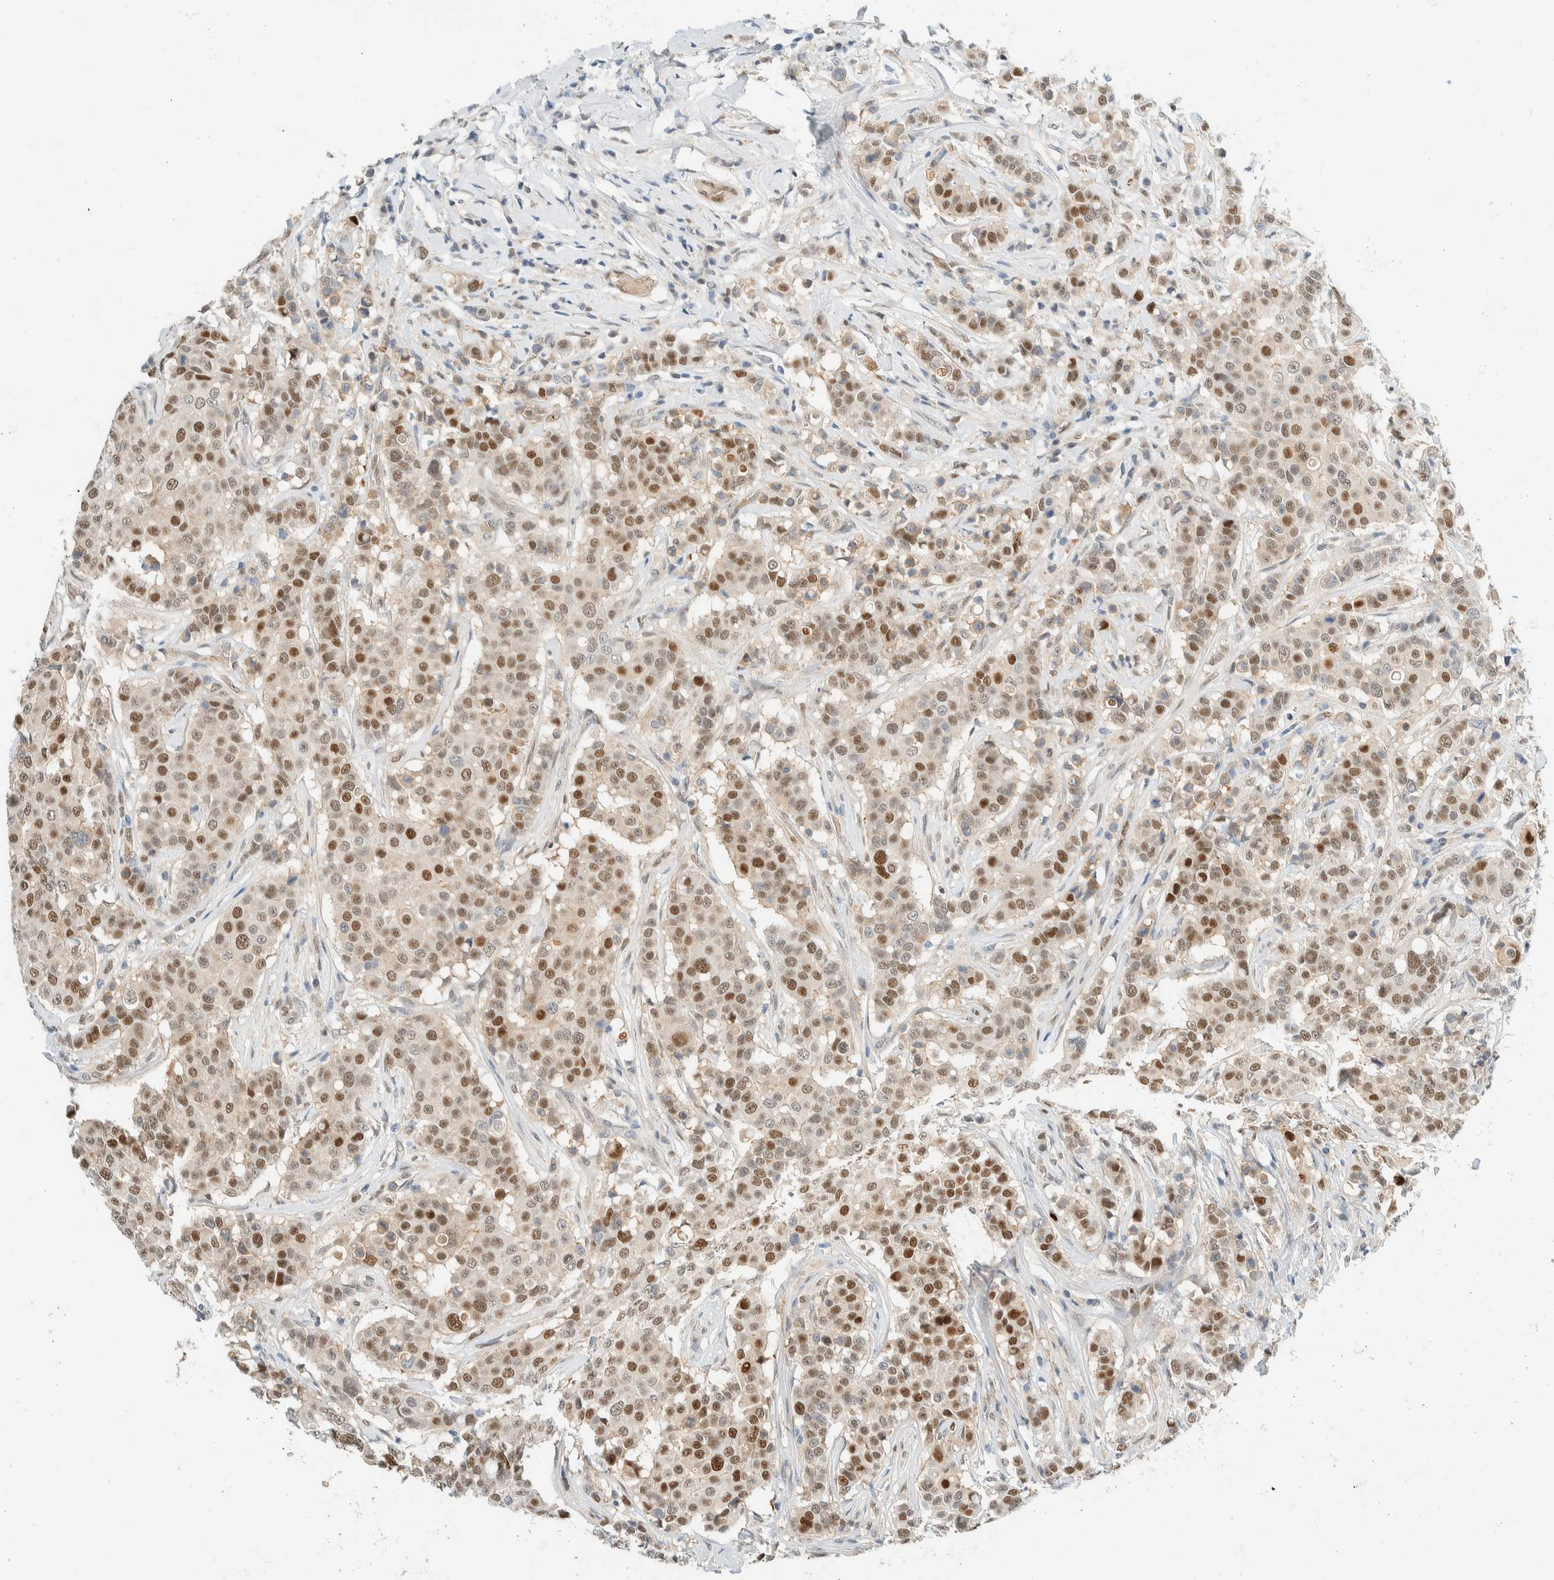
{"staining": {"intensity": "moderate", "quantity": ">75%", "location": "nuclear"}, "tissue": "breast cancer", "cell_type": "Tumor cells", "image_type": "cancer", "snomed": [{"axis": "morphology", "description": "Duct carcinoma"}, {"axis": "topography", "description": "Breast"}], "caption": "Tumor cells exhibit medium levels of moderate nuclear expression in about >75% of cells in infiltrating ductal carcinoma (breast). (IHC, brightfield microscopy, high magnification).", "gene": "TSTD2", "patient": {"sex": "female", "age": 27}}